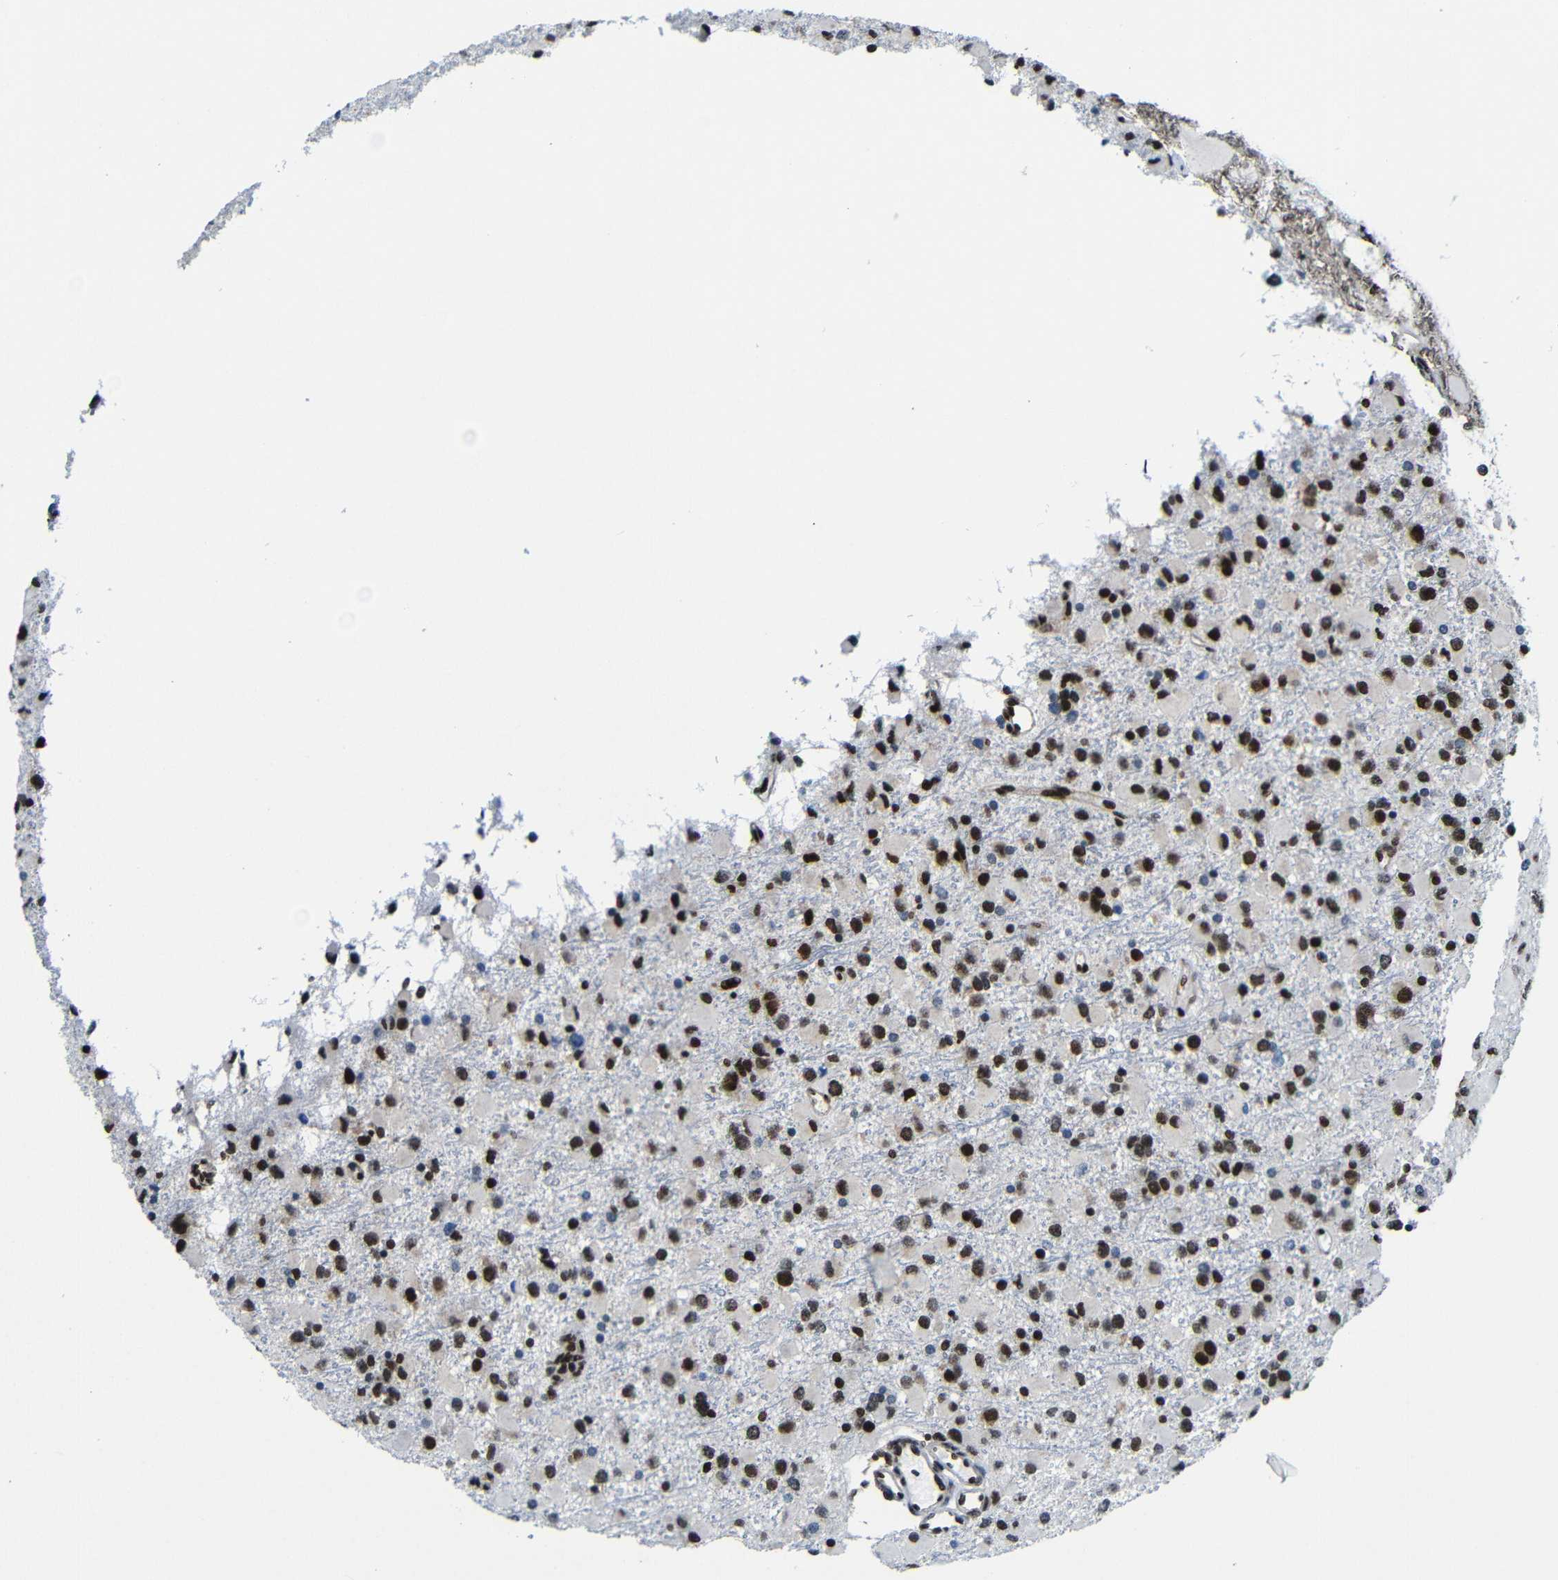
{"staining": {"intensity": "strong", "quantity": ">75%", "location": "nuclear"}, "tissue": "glioma", "cell_type": "Tumor cells", "image_type": "cancer", "snomed": [{"axis": "morphology", "description": "Glioma, malignant, Low grade"}, {"axis": "topography", "description": "Brain"}], "caption": "A brown stain labels strong nuclear positivity of a protein in human malignant low-grade glioma tumor cells.", "gene": "PTBP1", "patient": {"sex": "male", "age": 42}}